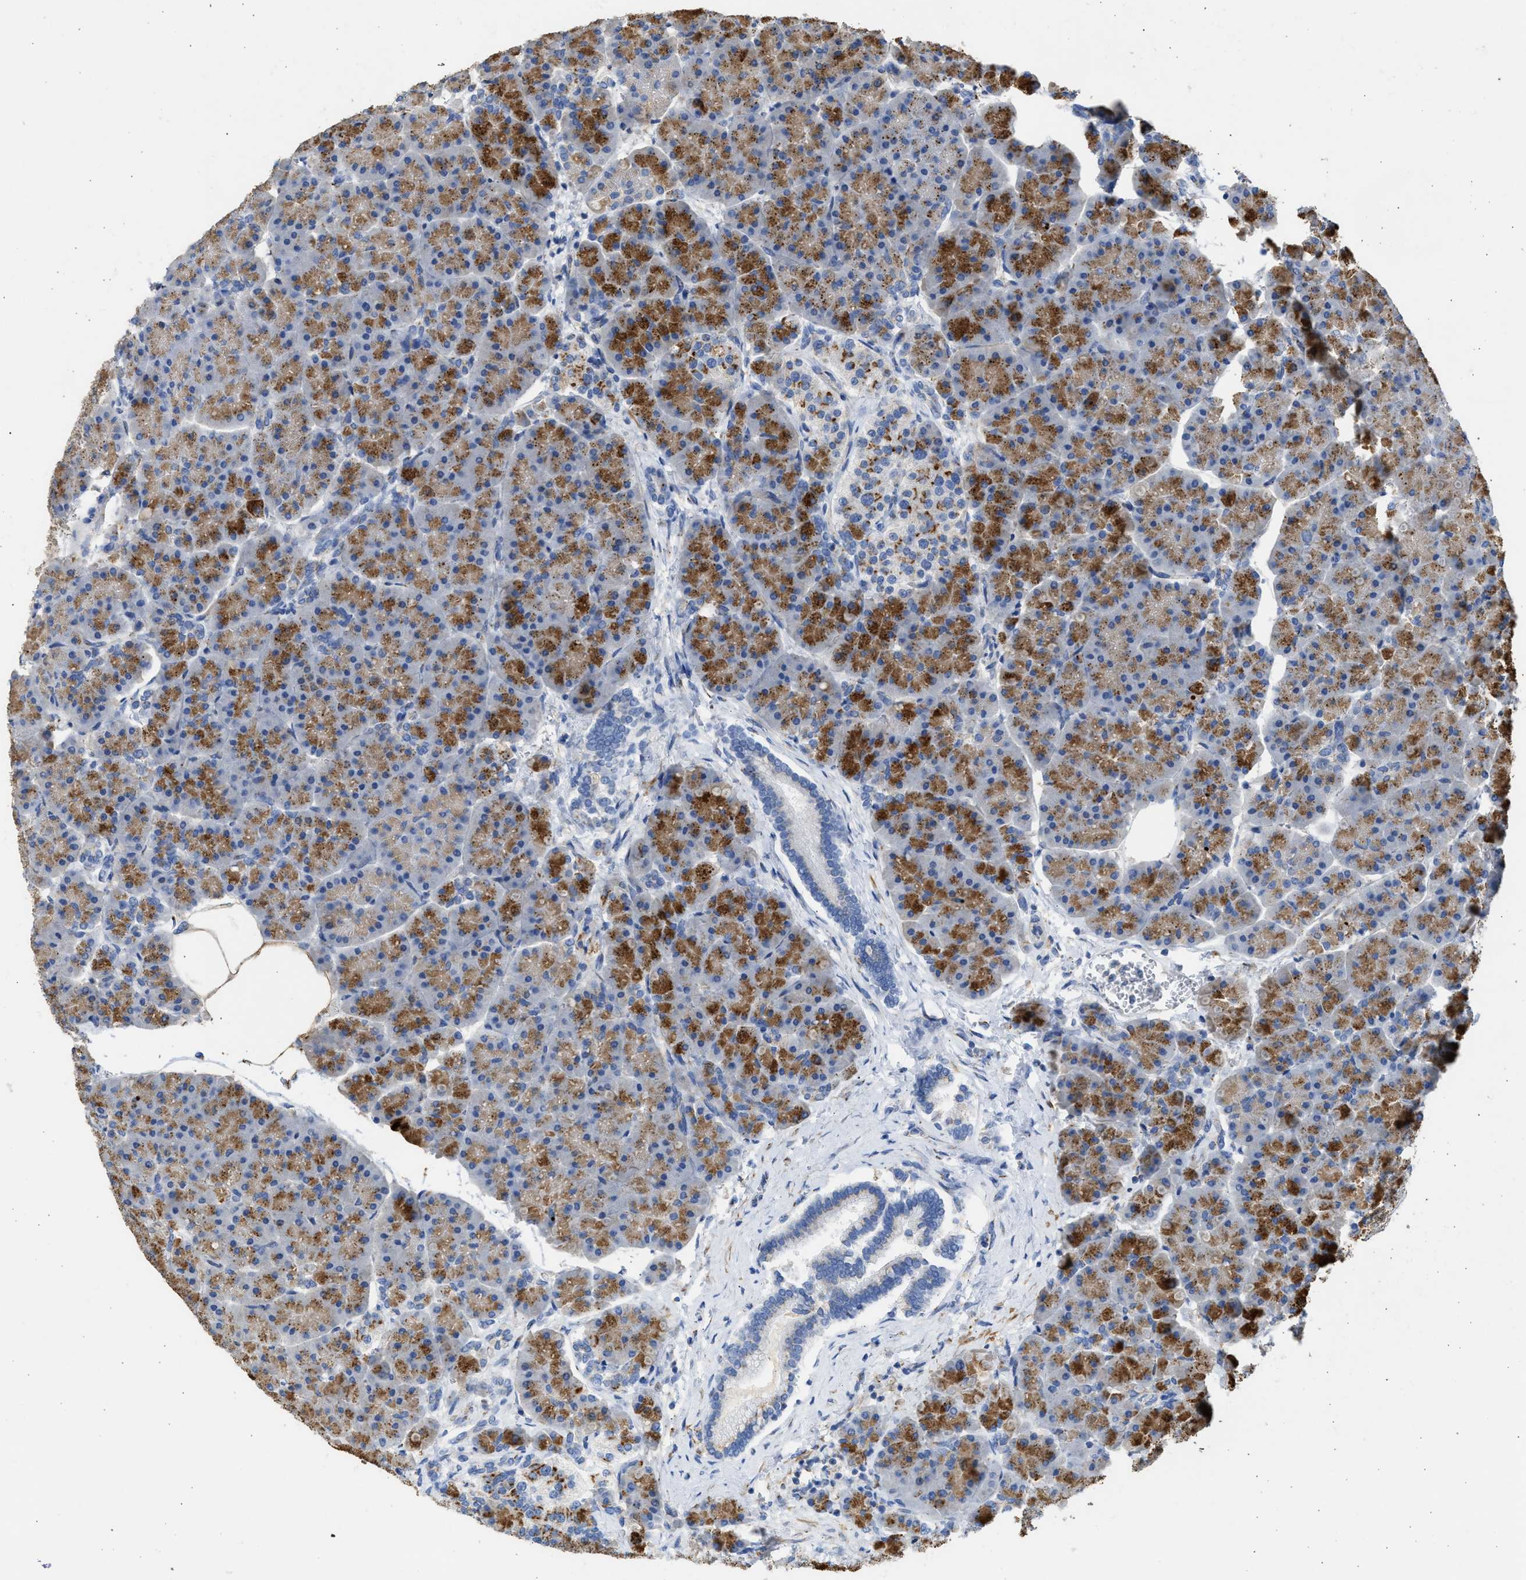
{"staining": {"intensity": "moderate", "quantity": ">75%", "location": "cytoplasmic/membranous"}, "tissue": "pancreas", "cell_type": "Exocrine glandular cells", "image_type": "normal", "snomed": [{"axis": "morphology", "description": "Normal tissue, NOS"}, {"axis": "topography", "description": "Pancreas"}], "caption": "Exocrine glandular cells display medium levels of moderate cytoplasmic/membranous expression in approximately >75% of cells in benign human pancreas. (DAB (3,3'-diaminobenzidine) IHC with brightfield microscopy, high magnification).", "gene": "IPO8", "patient": {"sex": "female", "age": 70}}